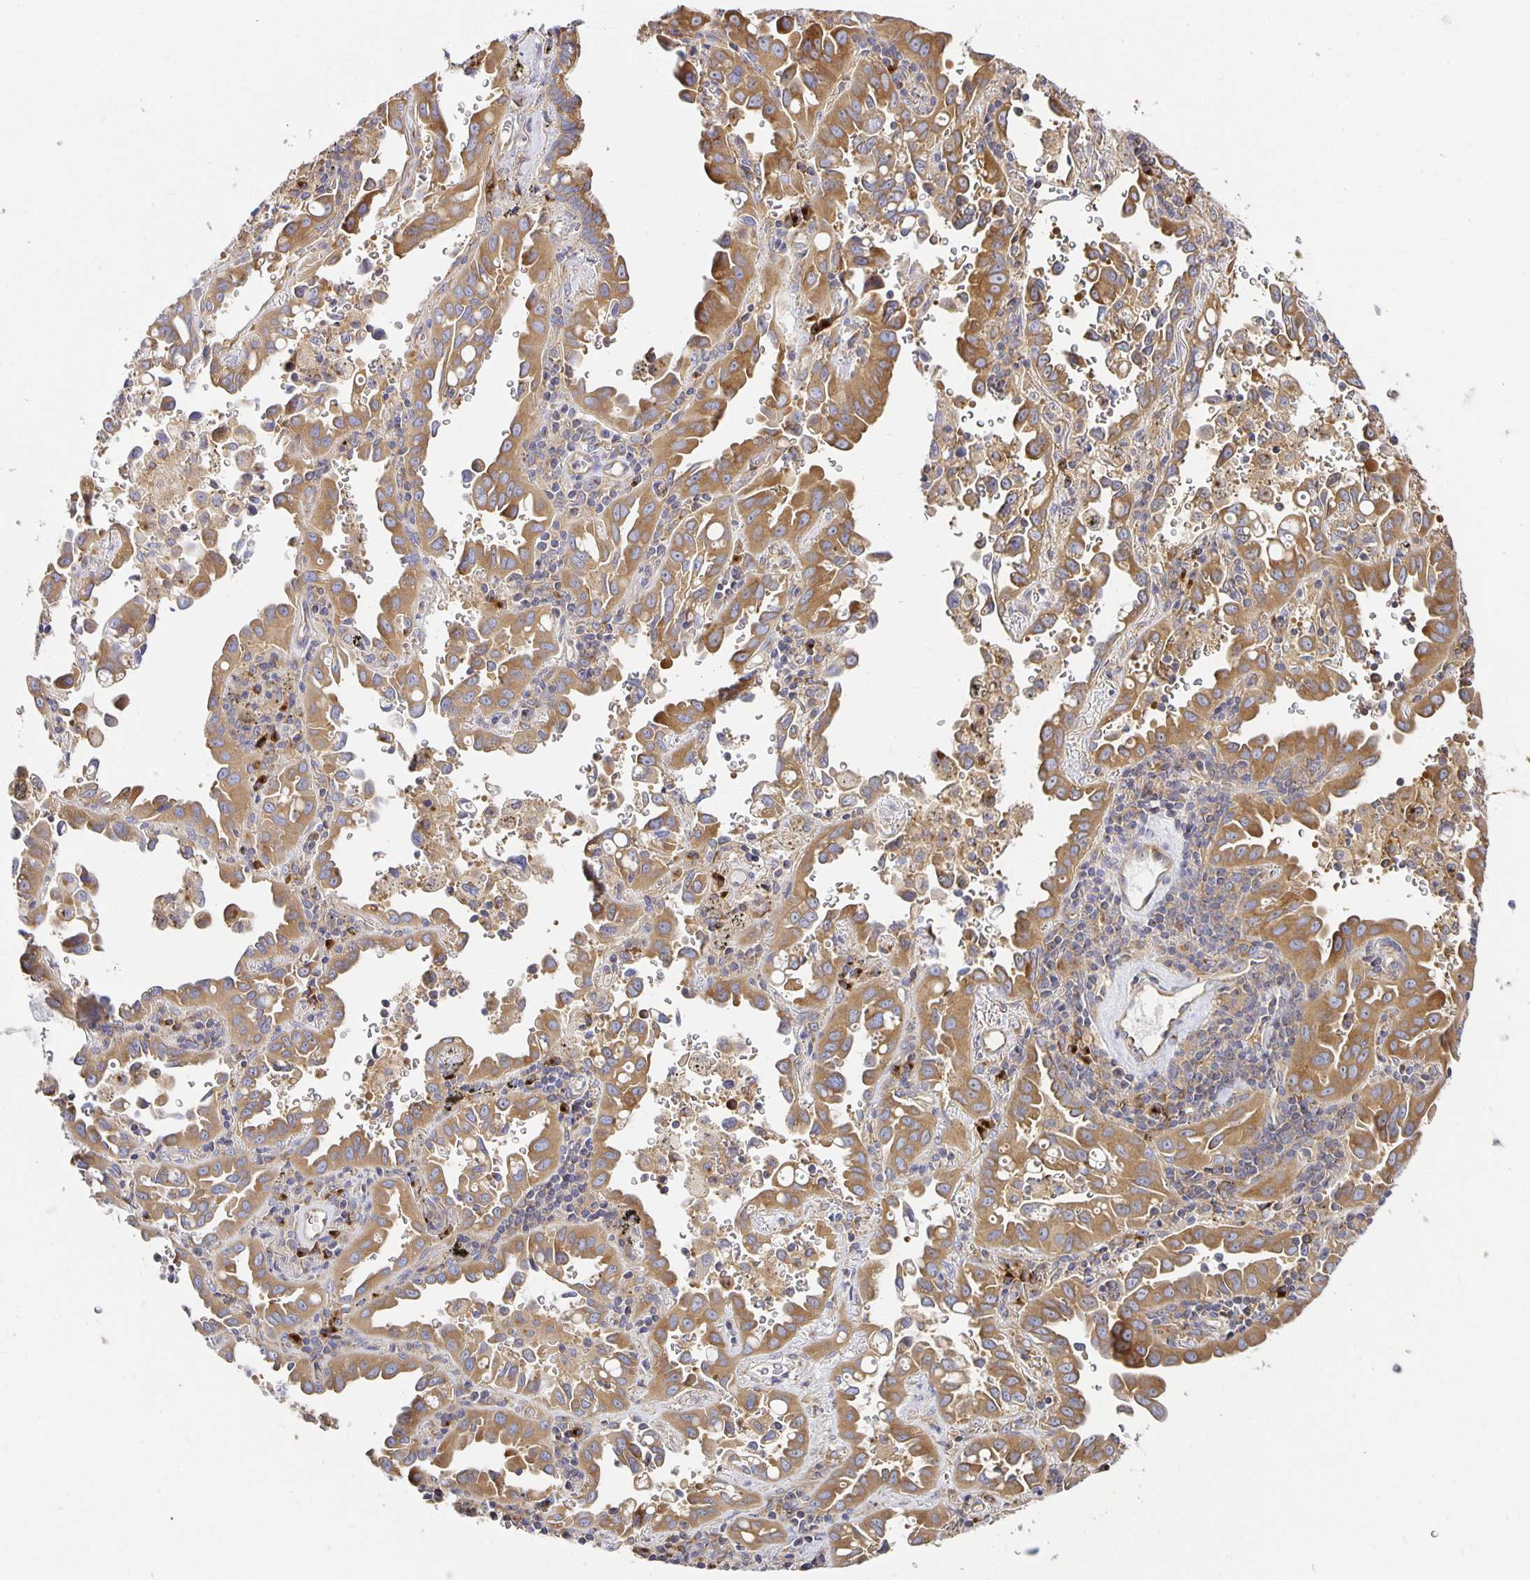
{"staining": {"intensity": "moderate", "quantity": ">75%", "location": "cytoplasmic/membranous"}, "tissue": "lung cancer", "cell_type": "Tumor cells", "image_type": "cancer", "snomed": [{"axis": "morphology", "description": "Adenocarcinoma, NOS"}, {"axis": "topography", "description": "Lung"}], "caption": "Protein expression by immunohistochemistry shows moderate cytoplasmic/membranous staining in about >75% of tumor cells in adenocarcinoma (lung).", "gene": "USO1", "patient": {"sex": "male", "age": 68}}